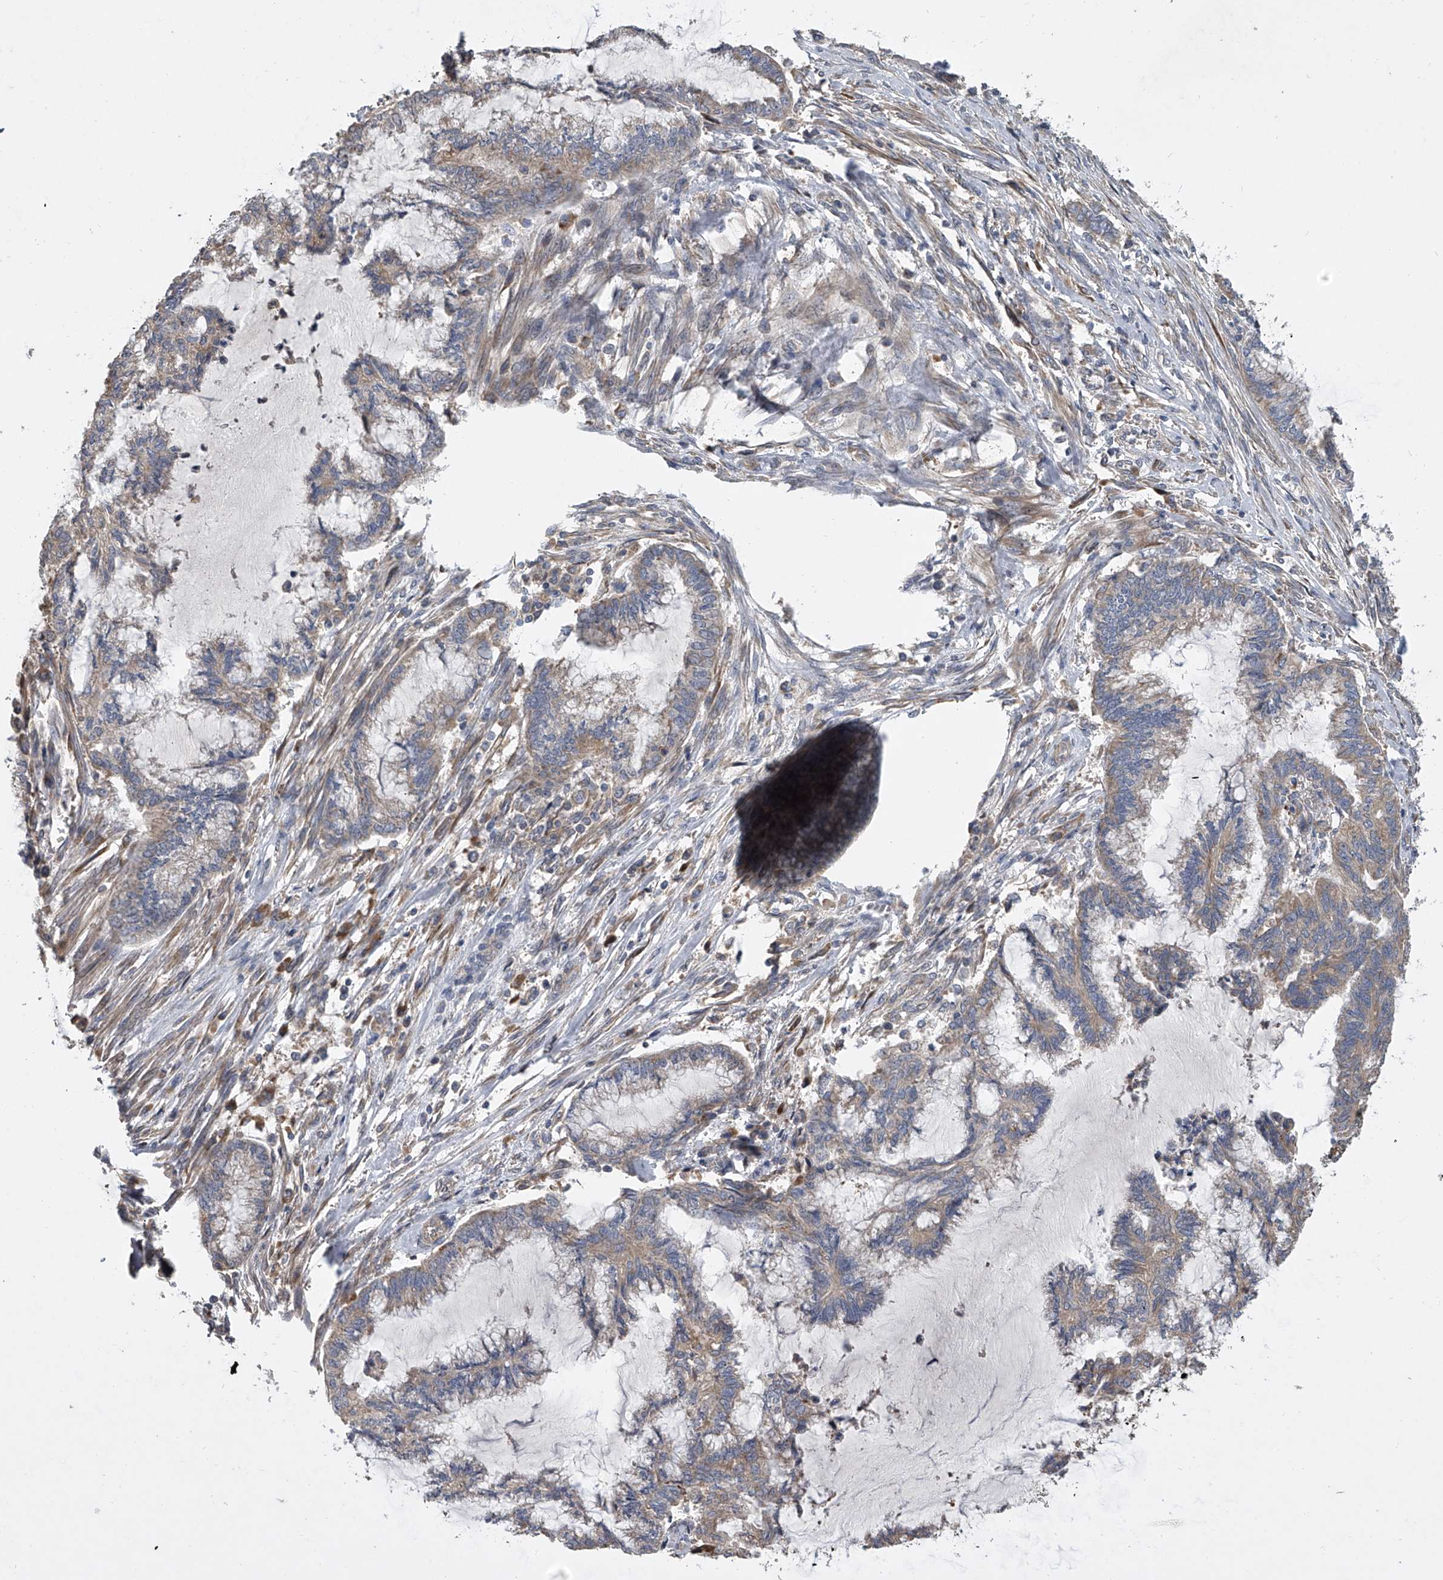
{"staining": {"intensity": "weak", "quantity": ">75%", "location": "cytoplasmic/membranous"}, "tissue": "endometrial cancer", "cell_type": "Tumor cells", "image_type": "cancer", "snomed": [{"axis": "morphology", "description": "Adenocarcinoma, NOS"}, {"axis": "topography", "description": "Endometrium"}], "caption": "Human endometrial adenocarcinoma stained with a brown dye displays weak cytoplasmic/membranous positive expression in about >75% of tumor cells.", "gene": "DOCK9", "patient": {"sex": "female", "age": 86}}